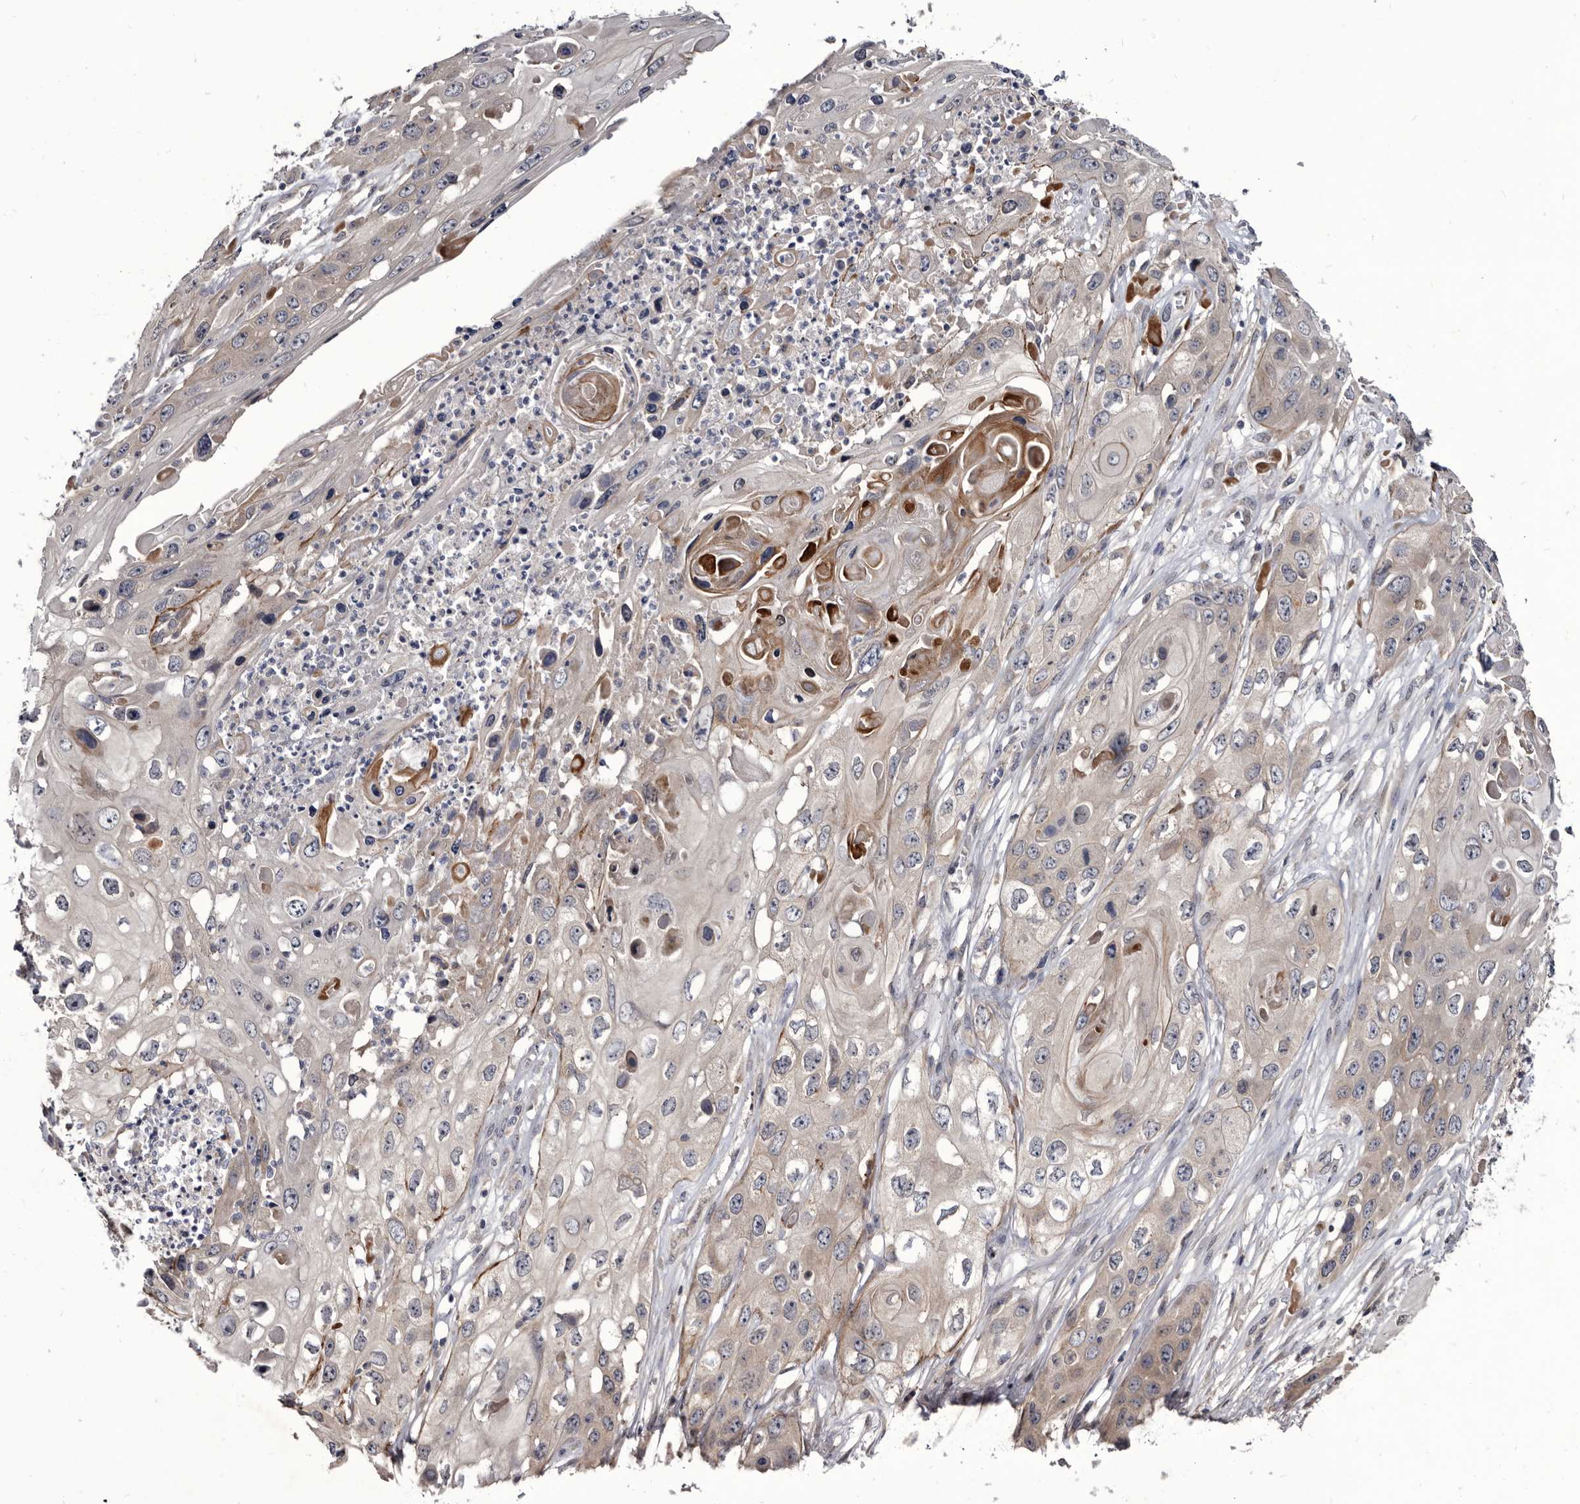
{"staining": {"intensity": "moderate", "quantity": "<25%", "location": "cytoplasmic/membranous"}, "tissue": "skin cancer", "cell_type": "Tumor cells", "image_type": "cancer", "snomed": [{"axis": "morphology", "description": "Squamous cell carcinoma, NOS"}, {"axis": "topography", "description": "Skin"}], "caption": "A high-resolution photomicrograph shows immunohistochemistry (IHC) staining of squamous cell carcinoma (skin), which exhibits moderate cytoplasmic/membranous positivity in about <25% of tumor cells. Nuclei are stained in blue.", "gene": "PROM1", "patient": {"sex": "male", "age": 55}}